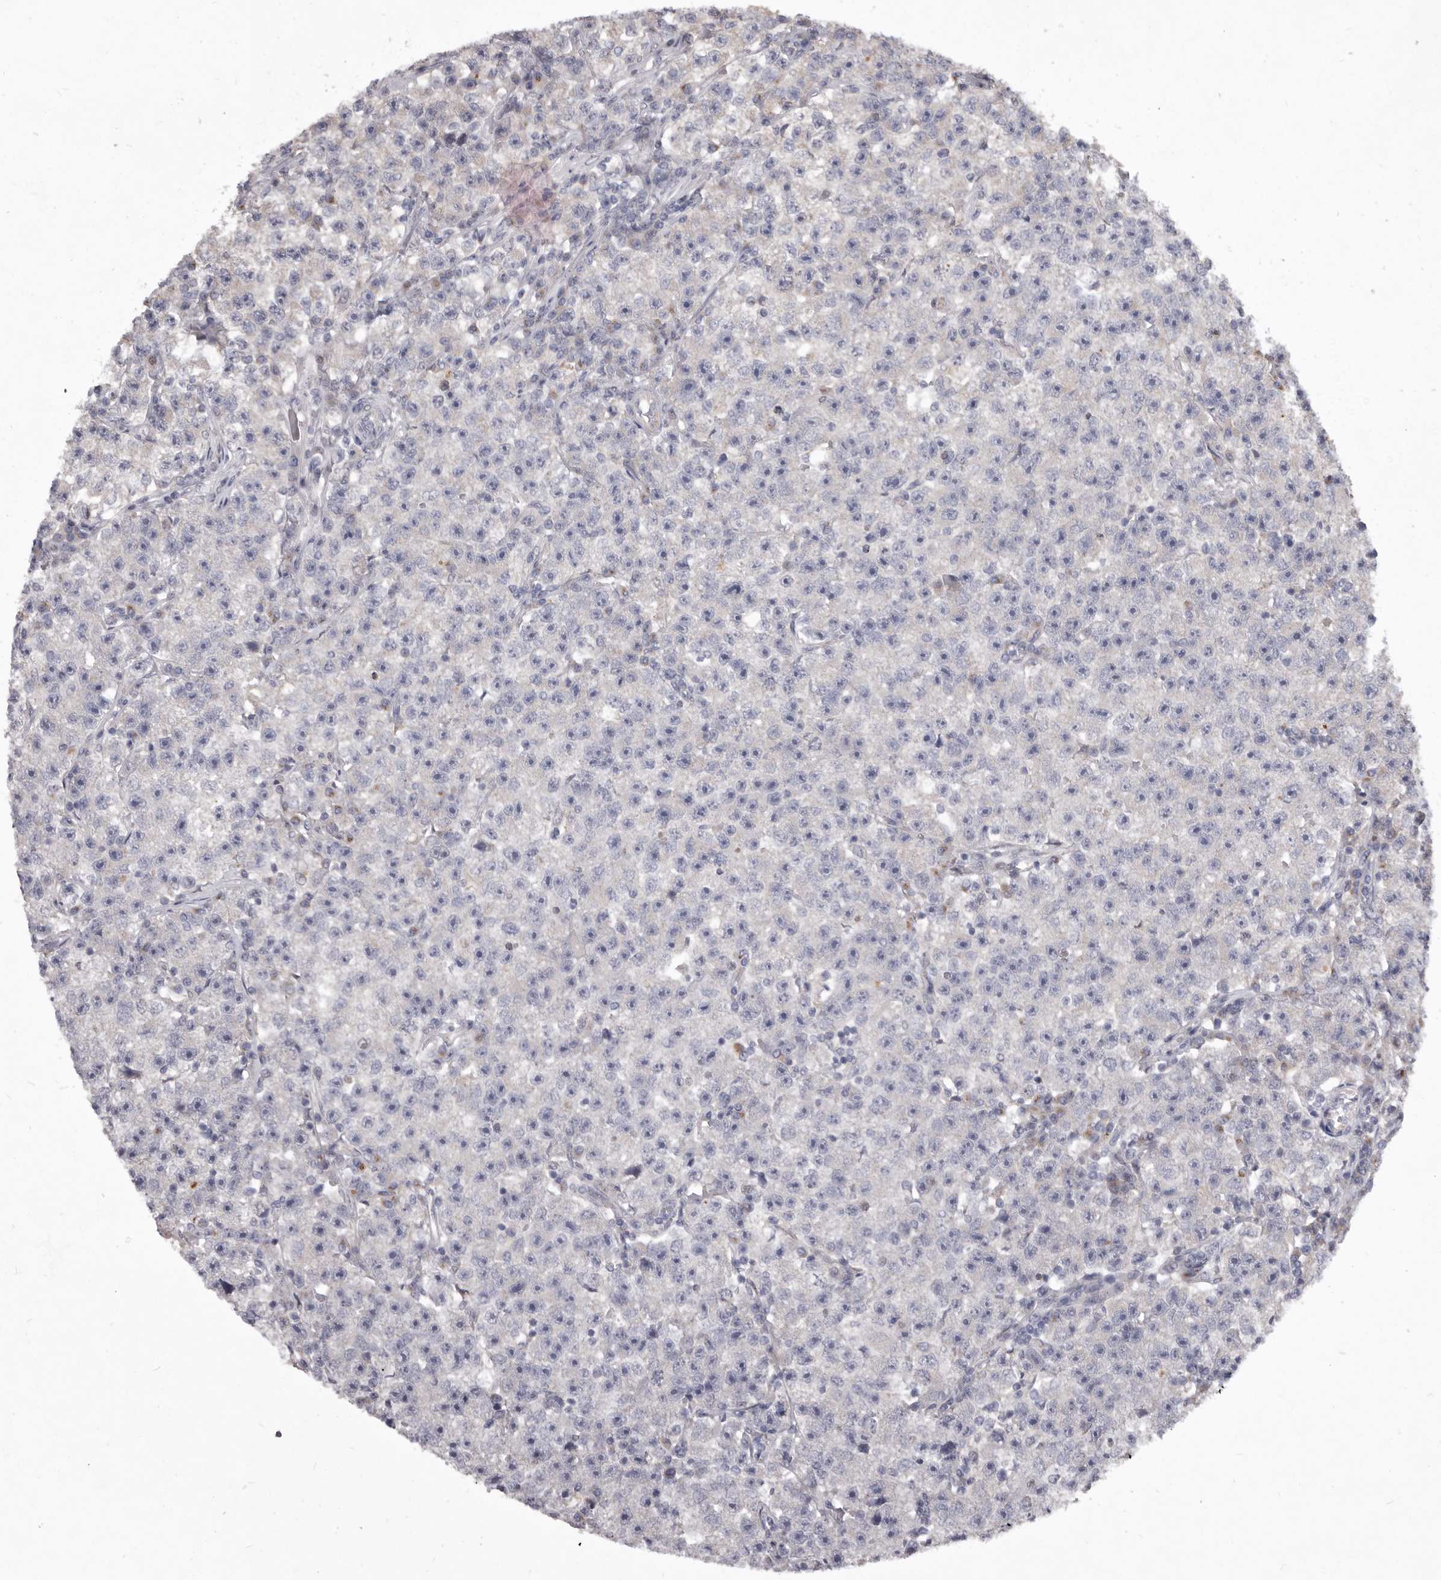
{"staining": {"intensity": "negative", "quantity": "none", "location": "none"}, "tissue": "testis cancer", "cell_type": "Tumor cells", "image_type": "cancer", "snomed": [{"axis": "morphology", "description": "Seminoma, NOS"}, {"axis": "topography", "description": "Testis"}], "caption": "Immunohistochemistry (IHC) image of neoplastic tissue: testis seminoma stained with DAB reveals no significant protein staining in tumor cells. Brightfield microscopy of immunohistochemistry (IHC) stained with DAB (brown) and hematoxylin (blue), captured at high magnification.", "gene": "P2RX6", "patient": {"sex": "male", "age": 22}}